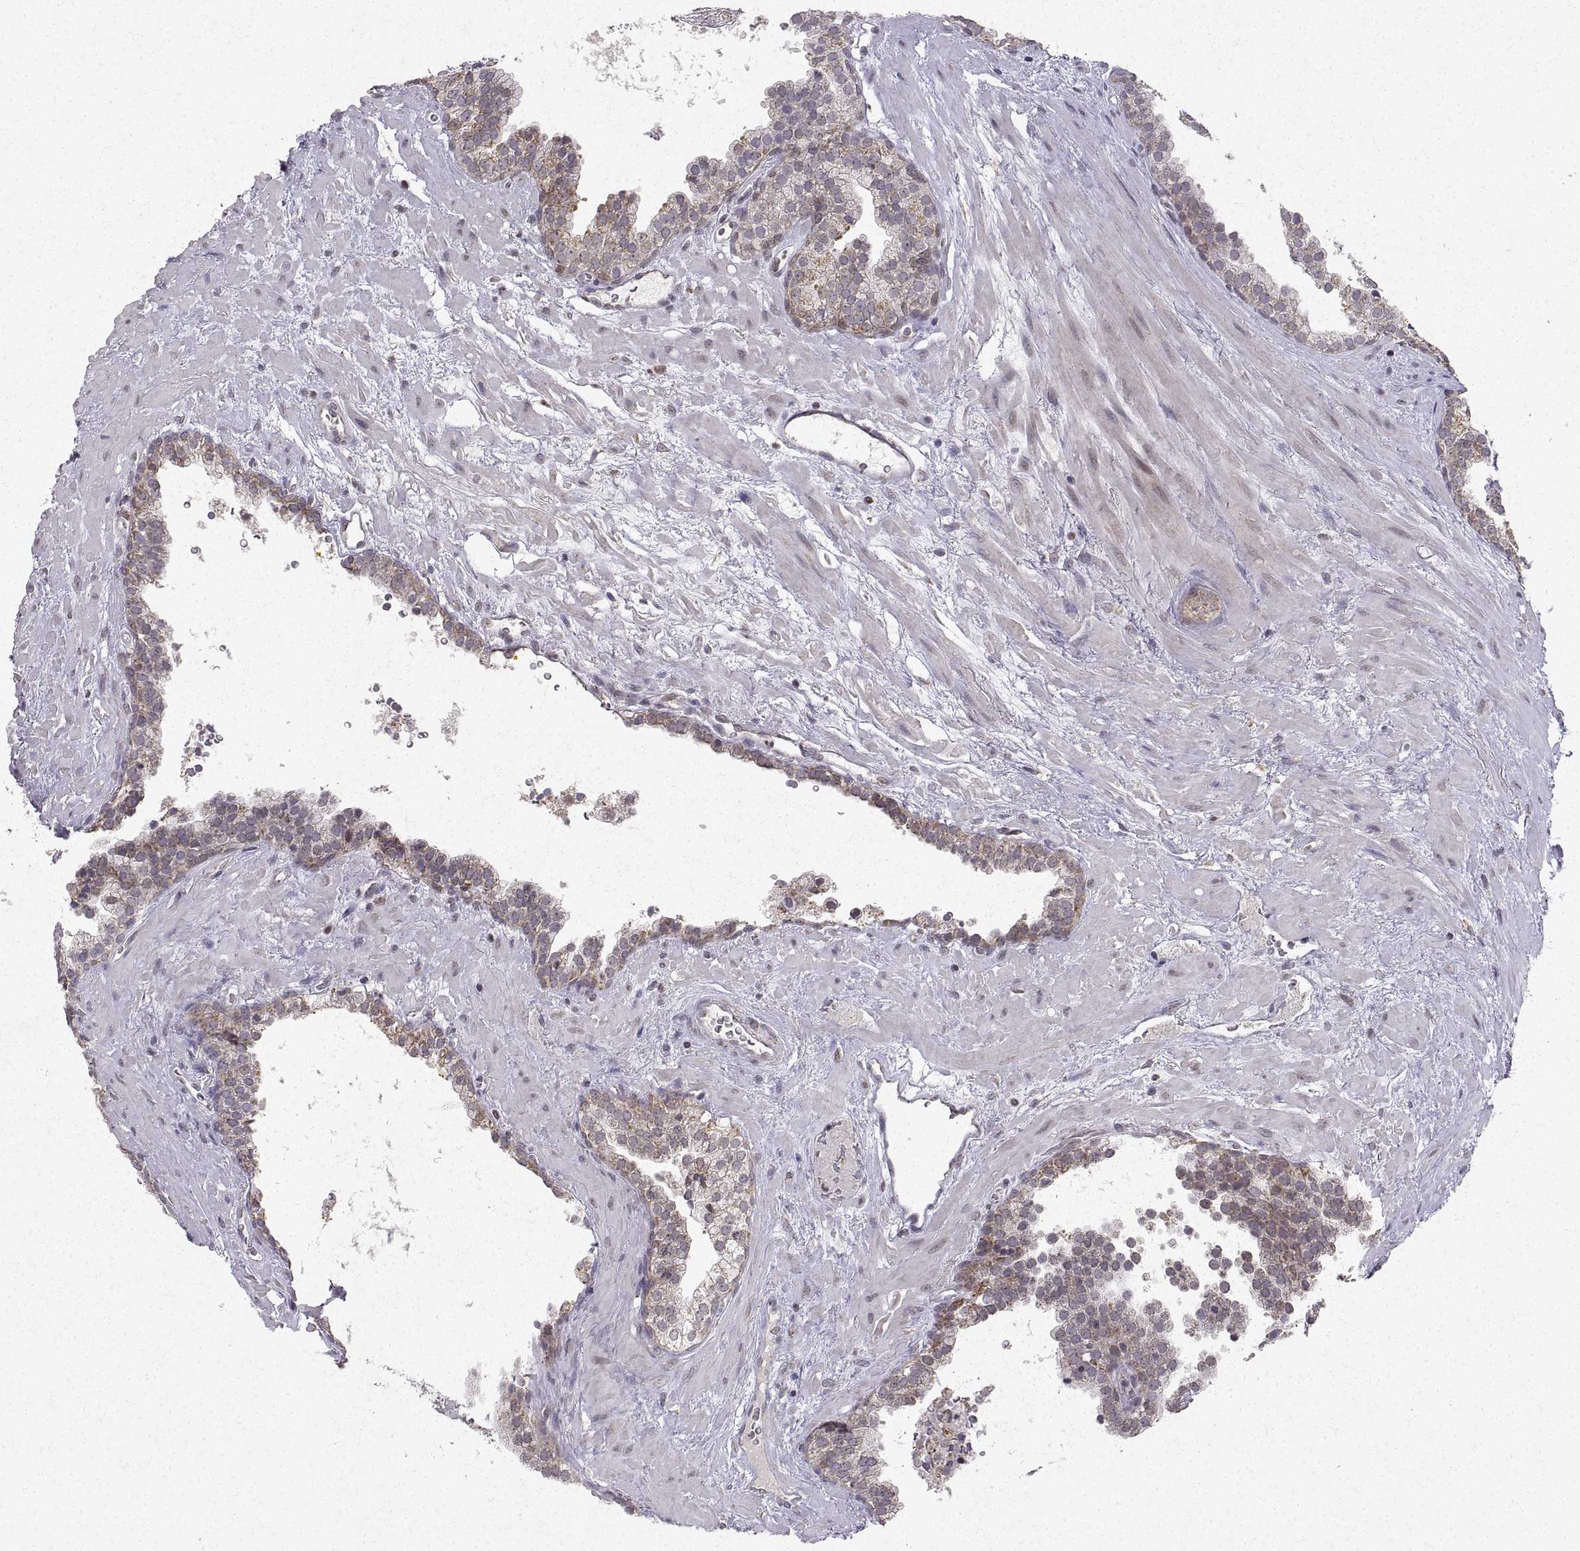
{"staining": {"intensity": "weak", "quantity": "25%-75%", "location": "cytoplasmic/membranous"}, "tissue": "prostate cancer", "cell_type": "Tumor cells", "image_type": "cancer", "snomed": [{"axis": "morphology", "description": "Adenocarcinoma, NOS"}, {"axis": "topography", "description": "Prostate"}], "caption": "Tumor cells reveal low levels of weak cytoplasmic/membranous expression in approximately 25%-75% of cells in human prostate cancer.", "gene": "MANBAL", "patient": {"sex": "male", "age": 66}}